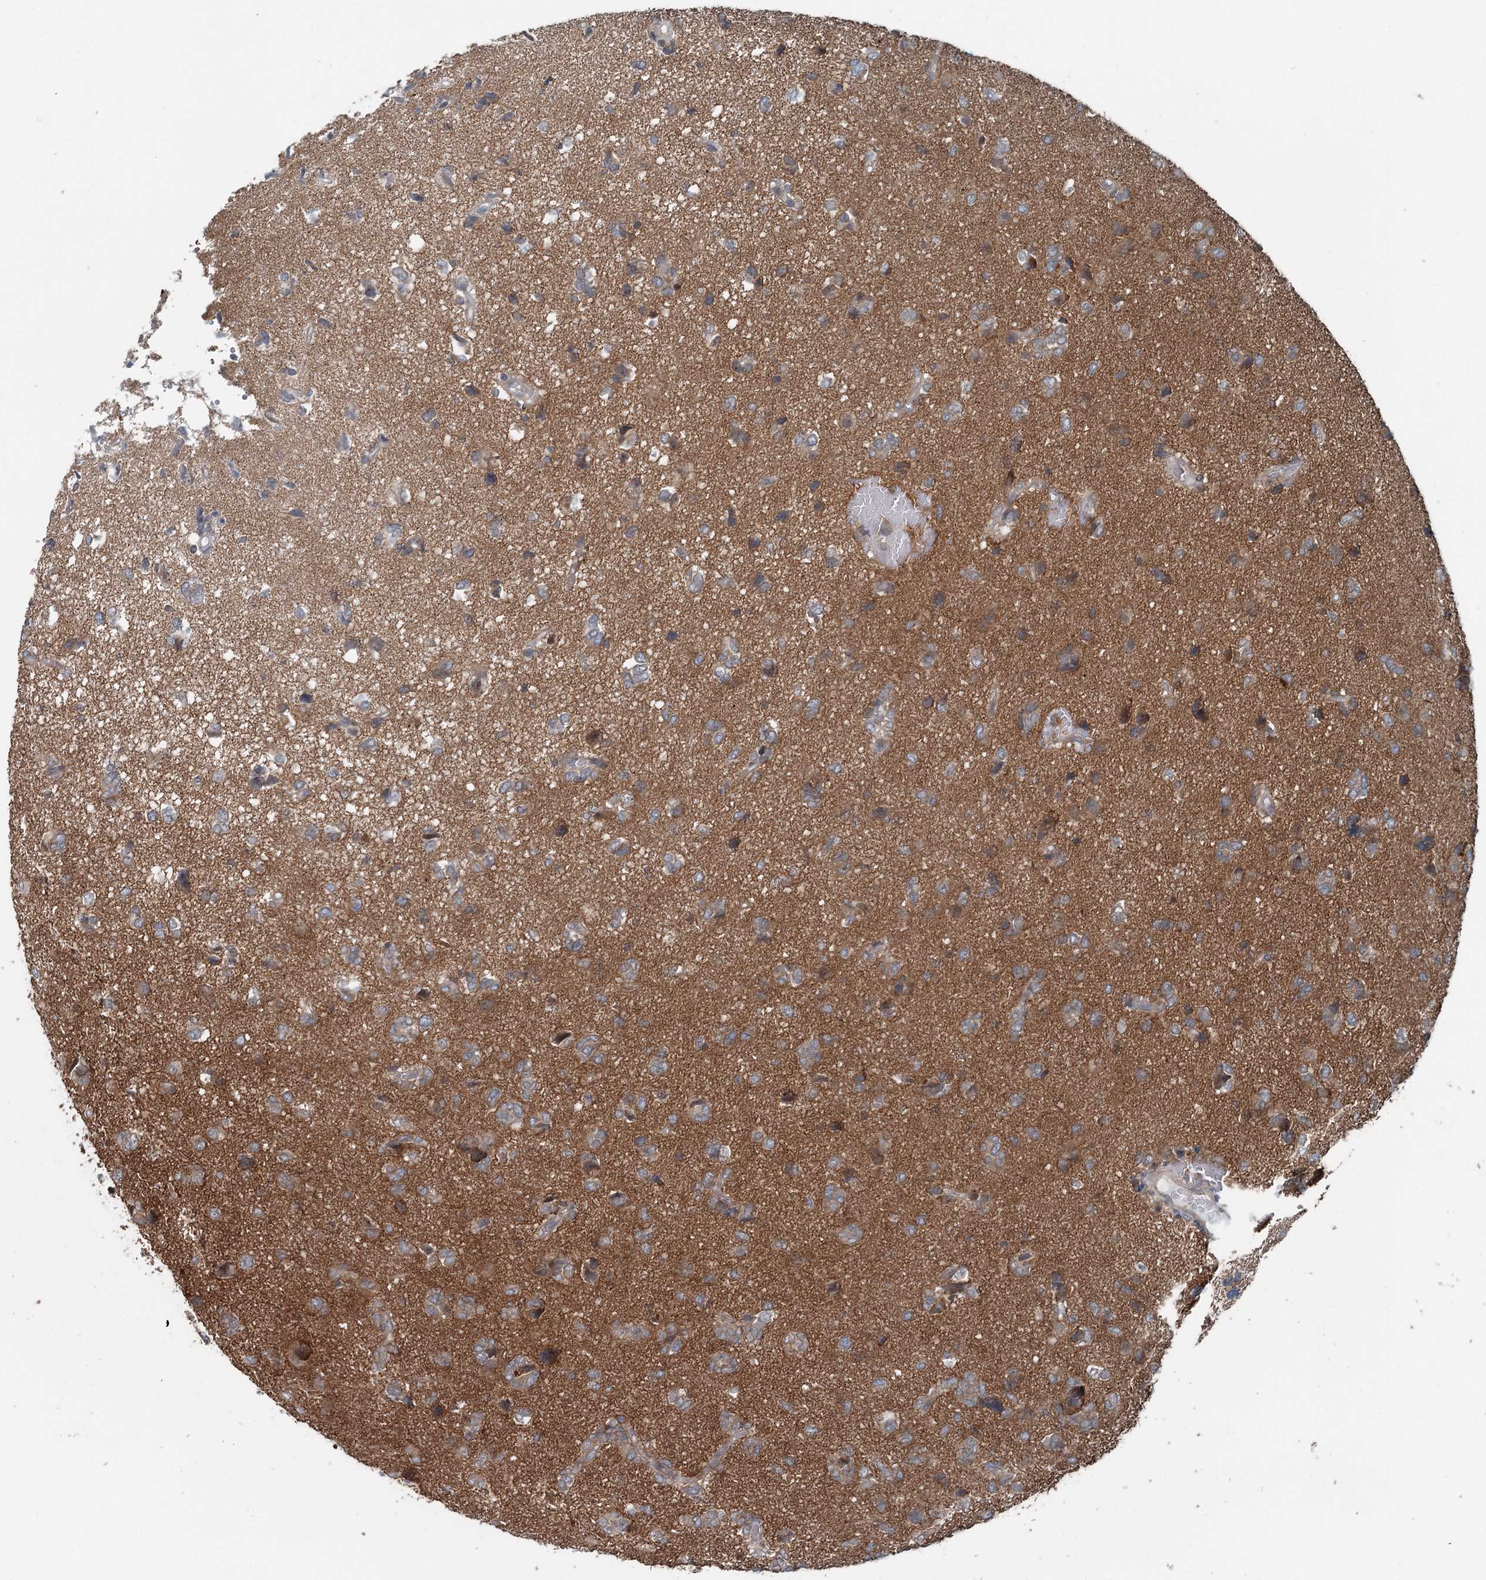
{"staining": {"intensity": "moderate", "quantity": "25%-75%", "location": "cytoplasmic/membranous"}, "tissue": "glioma", "cell_type": "Tumor cells", "image_type": "cancer", "snomed": [{"axis": "morphology", "description": "Glioma, malignant, High grade"}, {"axis": "topography", "description": "Brain"}], "caption": "This is an image of immunohistochemistry staining of glioma, which shows moderate expression in the cytoplasmic/membranous of tumor cells.", "gene": "WAPL", "patient": {"sex": "female", "age": 59}}